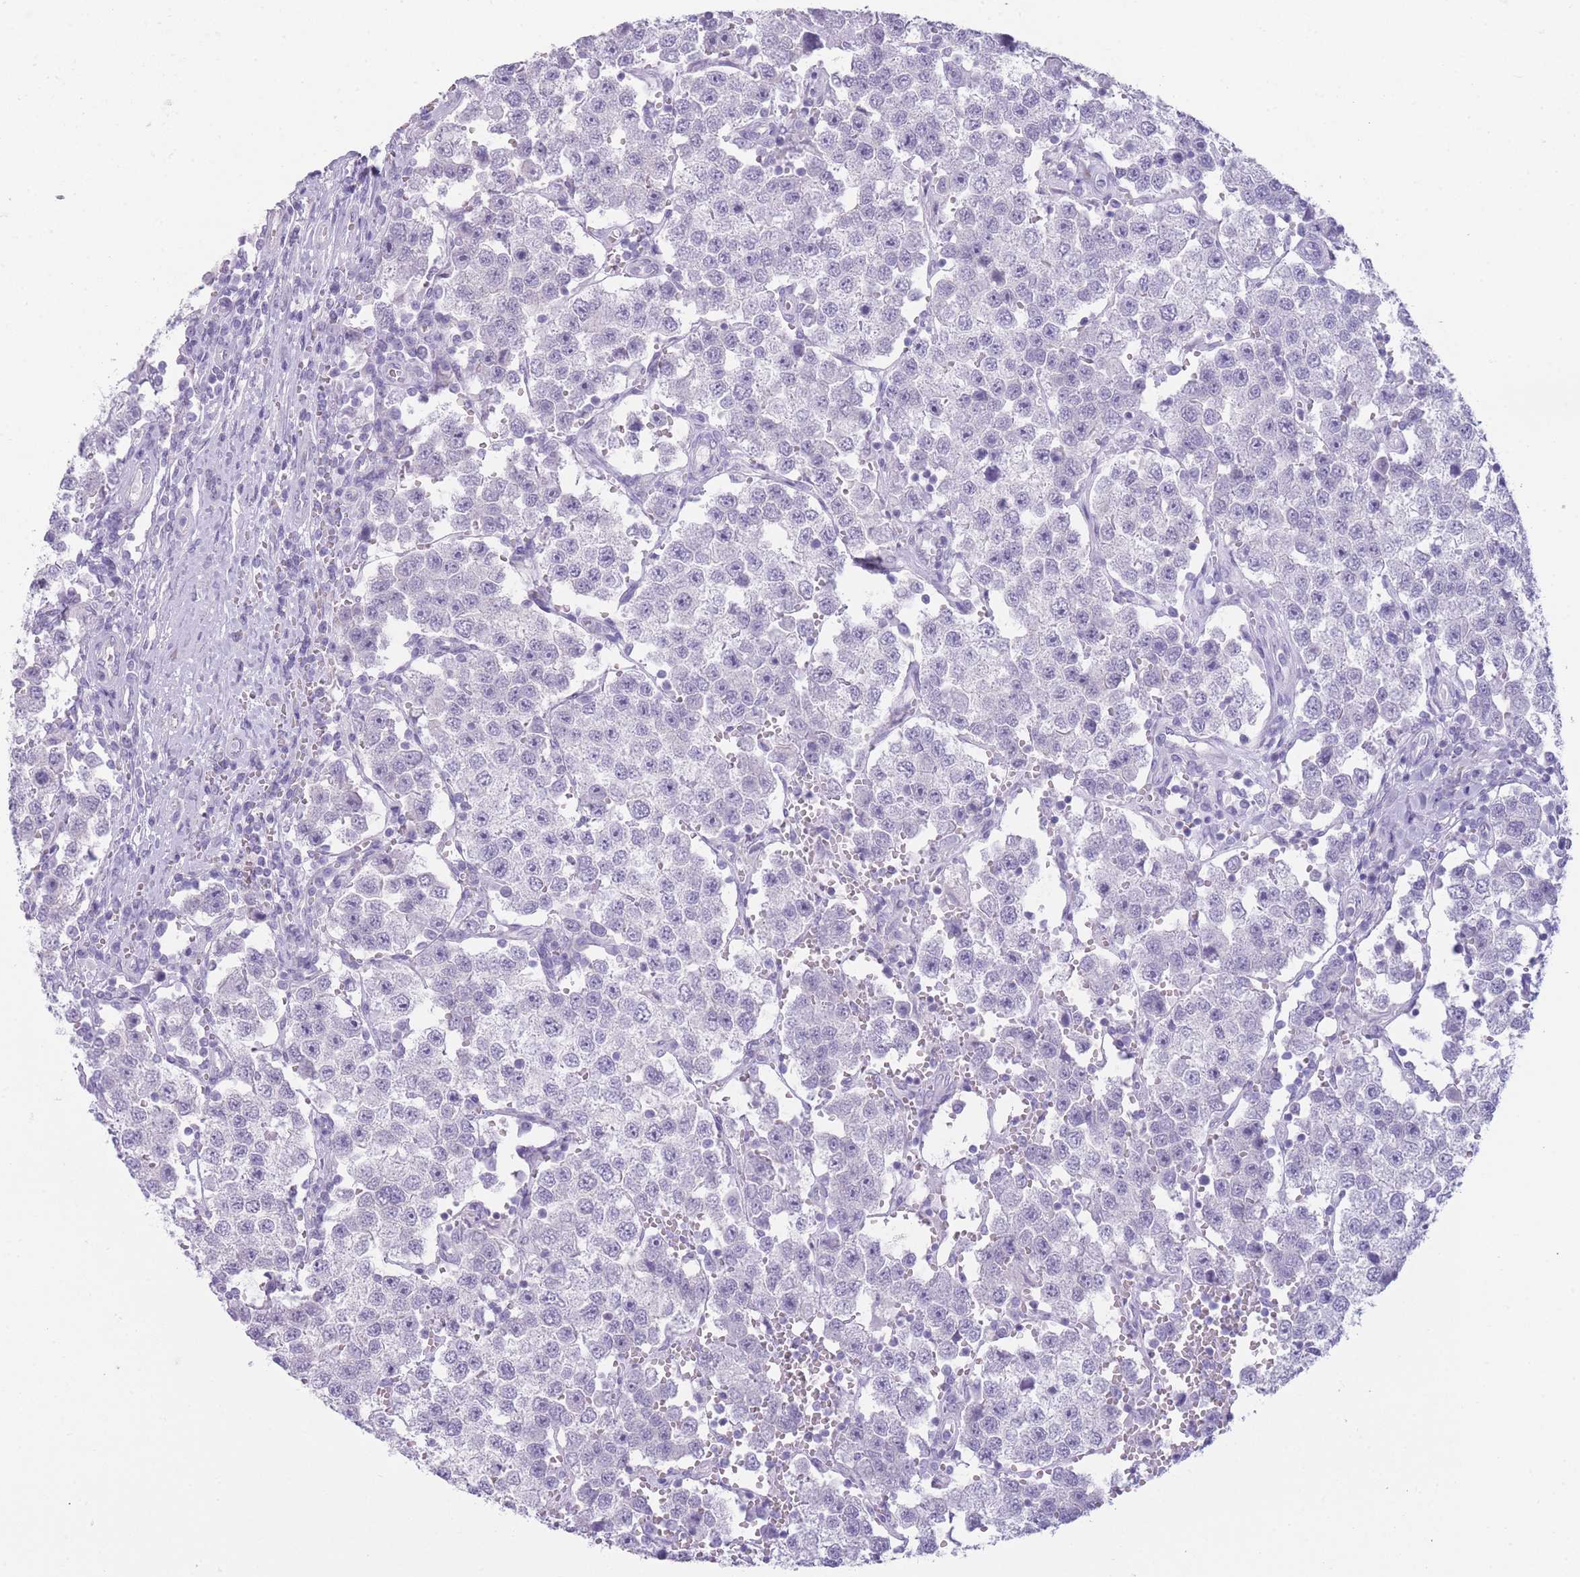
{"staining": {"intensity": "negative", "quantity": "none", "location": "none"}, "tissue": "testis cancer", "cell_type": "Tumor cells", "image_type": "cancer", "snomed": [{"axis": "morphology", "description": "Seminoma, NOS"}, {"axis": "topography", "description": "Testis"}], "caption": "Immunohistochemistry of testis cancer (seminoma) exhibits no expression in tumor cells.", "gene": "DCANP1", "patient": {"sex": "male", "age": 37}}